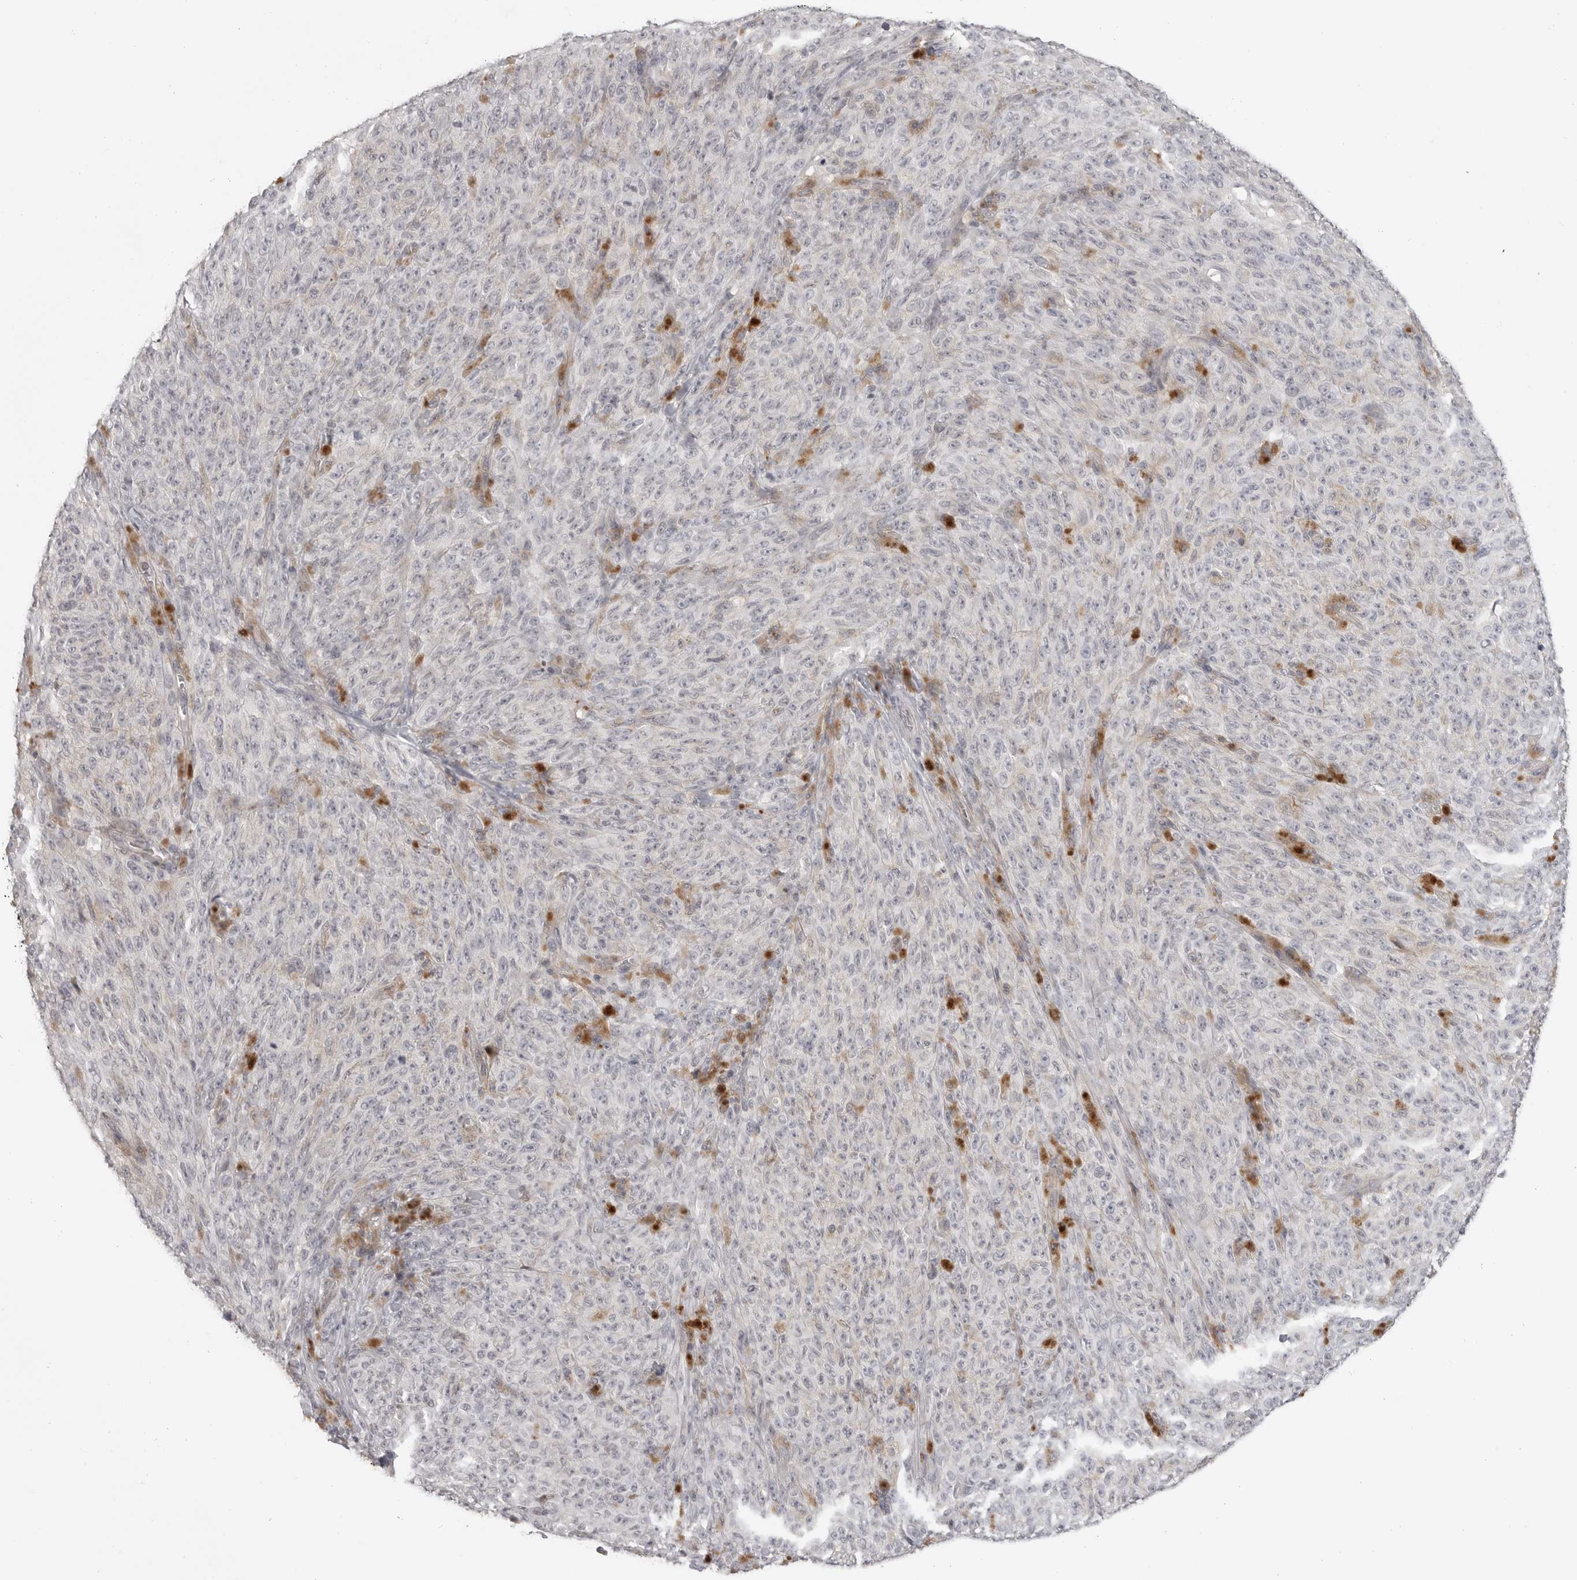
{"staining": {"intensity": "negative", "quantity": "none", "location": "none"}, "tissue": "melanoma", "cell_type": "Tumor cells", "image_type": "cancer", "snomed": [{"axis": "morphology", "description": "Malignant melanoma, NOS"}, {"axis": "topography", "description": "Skin"}], "caption": "A high-resolution histopathology image shows immunohistochemistry (IHC) staining of malignant melanoma, which displays no significant positivity in tumor cells.", "gene": "IFNGR1", "patient": {"sex": "female", "age": 82}}